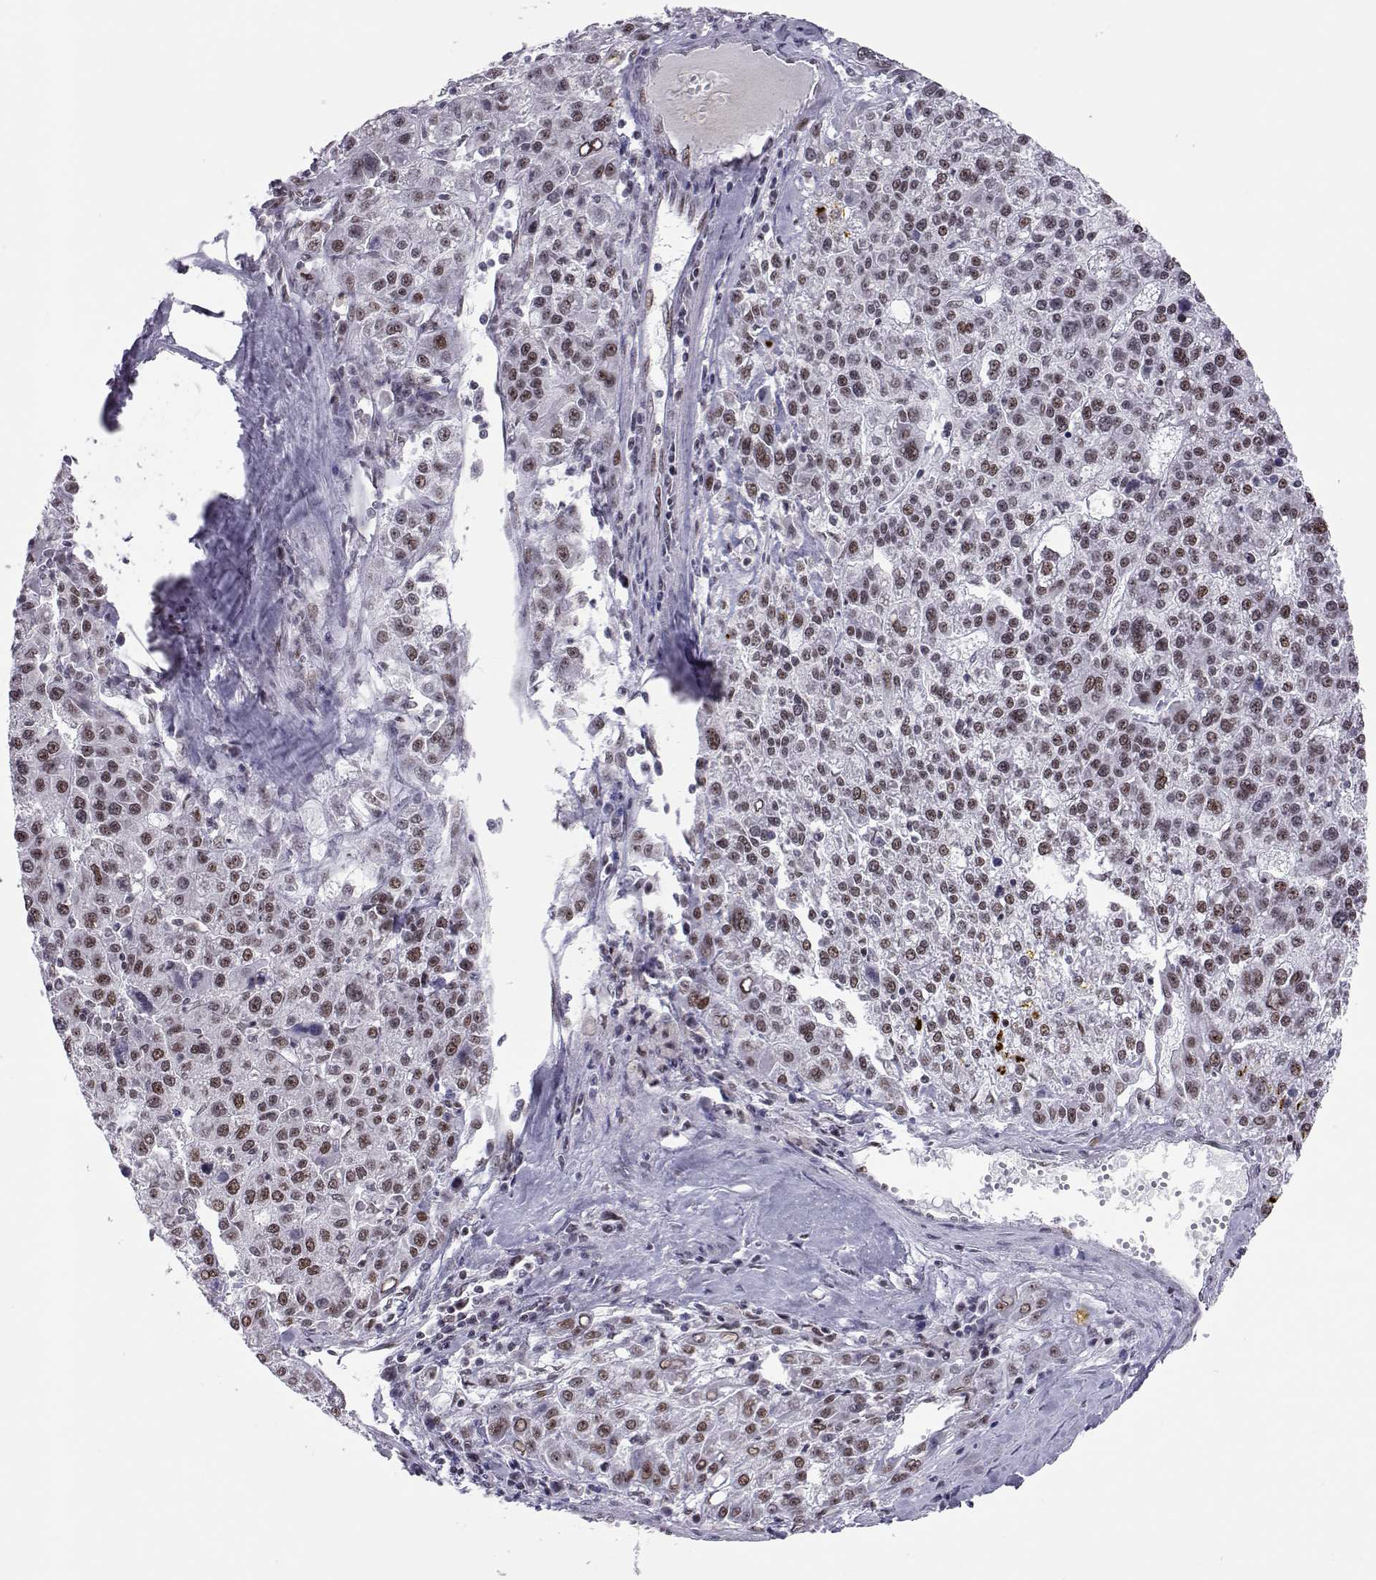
{"staining": {"intensity": "weak", "quantity": ">75%", "location": "nuclear"}, "tissue": "liver cancer", "cell_type": "Tumor cells", "image_type": "cancer", "snomed": [{"axis": "morphology", "description": "Carcinoma, Hepatocellular, NOS"}, {"axis": "topography", "description": "Liver"}], "caption": "Immunohistochemistry (IHC) (DAB) staining of hepatocellular carcinoma (liver) displays weak nuclear protein positivity in approximately >75% of tumor cells.", "gene": "SIX6", "patient": {"sex": "female", "age": 58}}